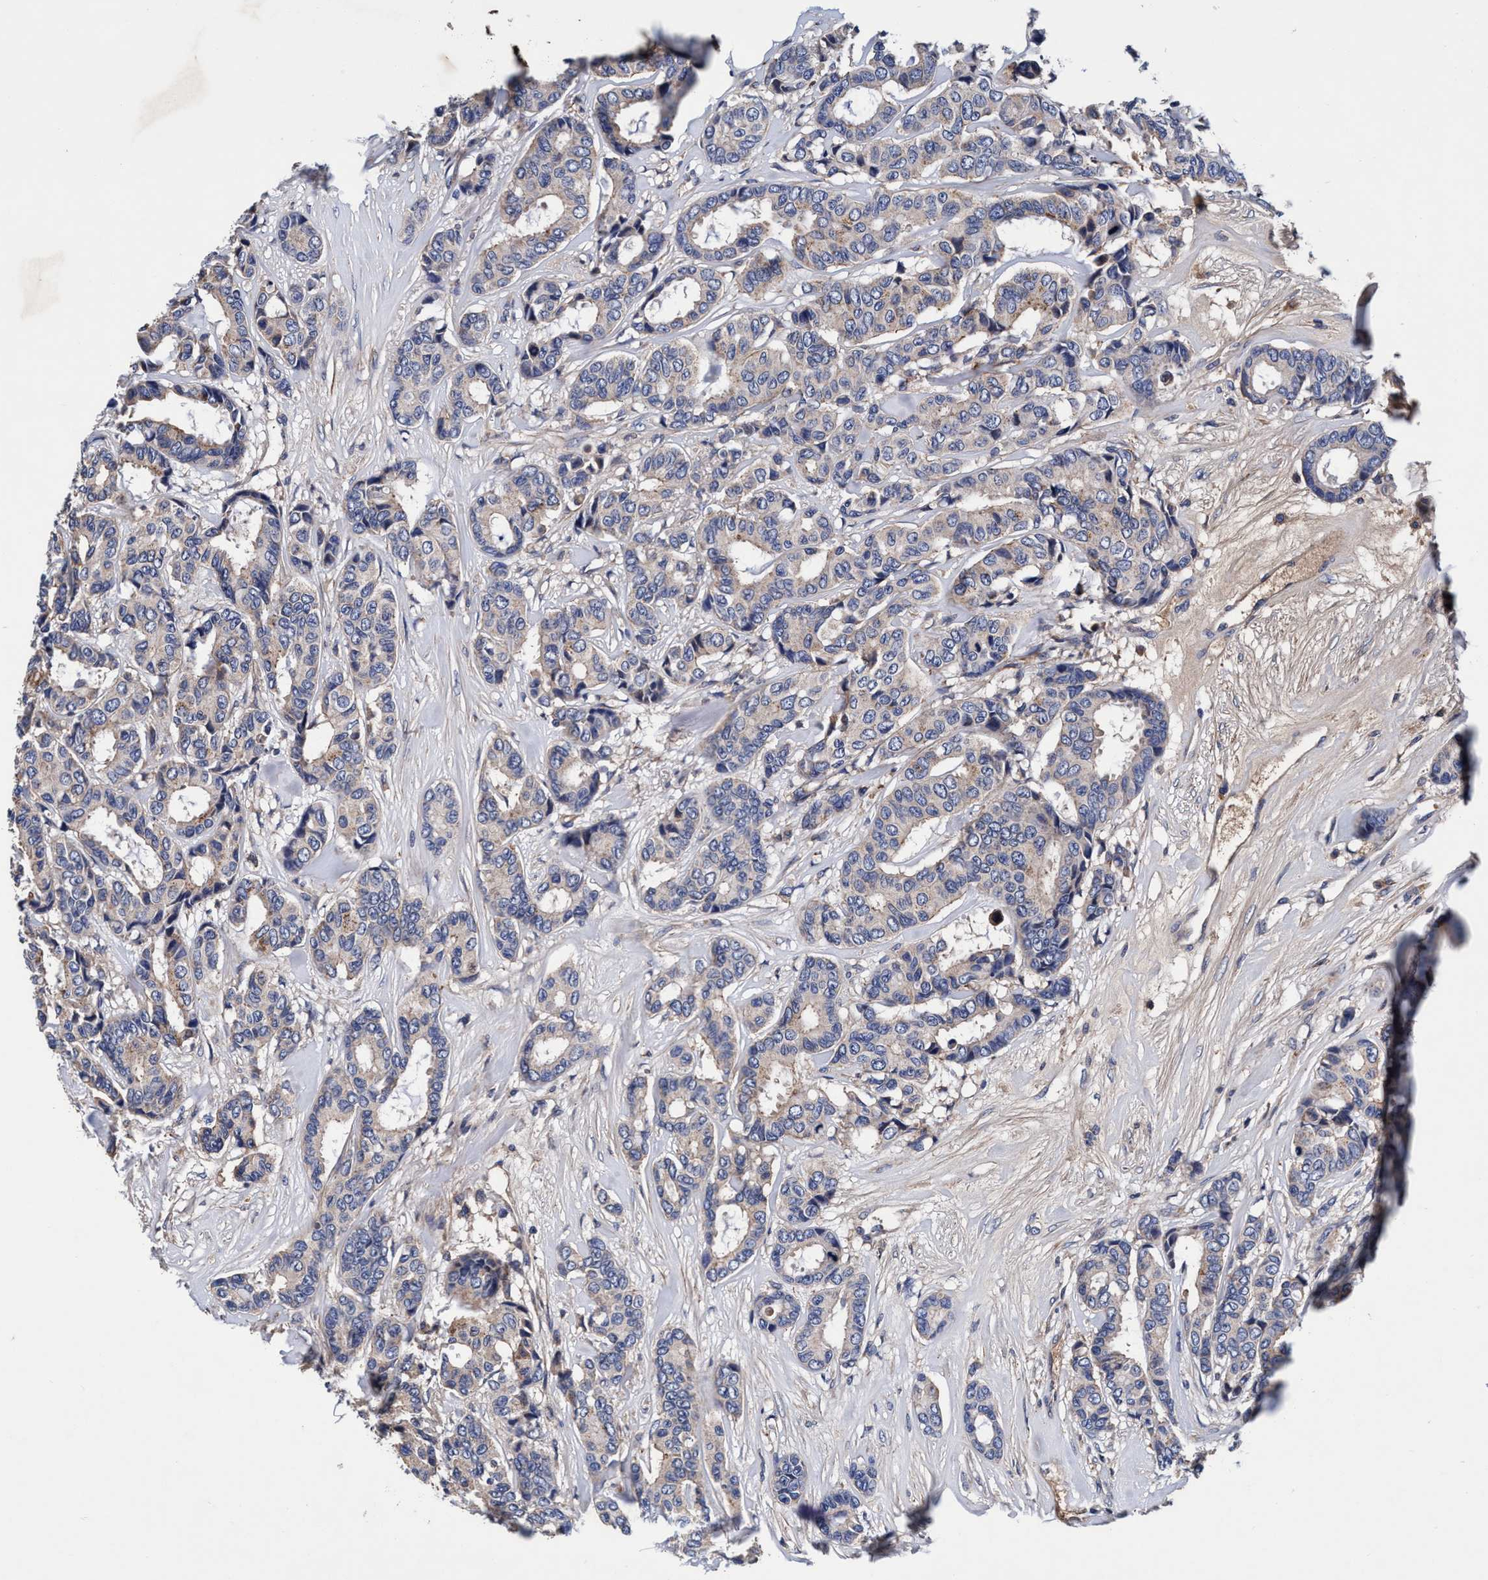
{"staining": {"intensity": "weak", "quantity": "<25%", "location": "cytoplasmic/membranous"}, "tissue": "breast cancer", "cell_type": "Tumor cells", "image_type": "cancer", "snomed": [{"axis": "morphology", "description": "Duct carcinoma"}, {"axis": "topography", "description": "Breast"}], "caption": "The histopathology image shows no staining of tumor cells in infiltrating ductal carcinoma (breast).", "gene": "RNF208", "patient": {"sex": "female", "age": 87}}